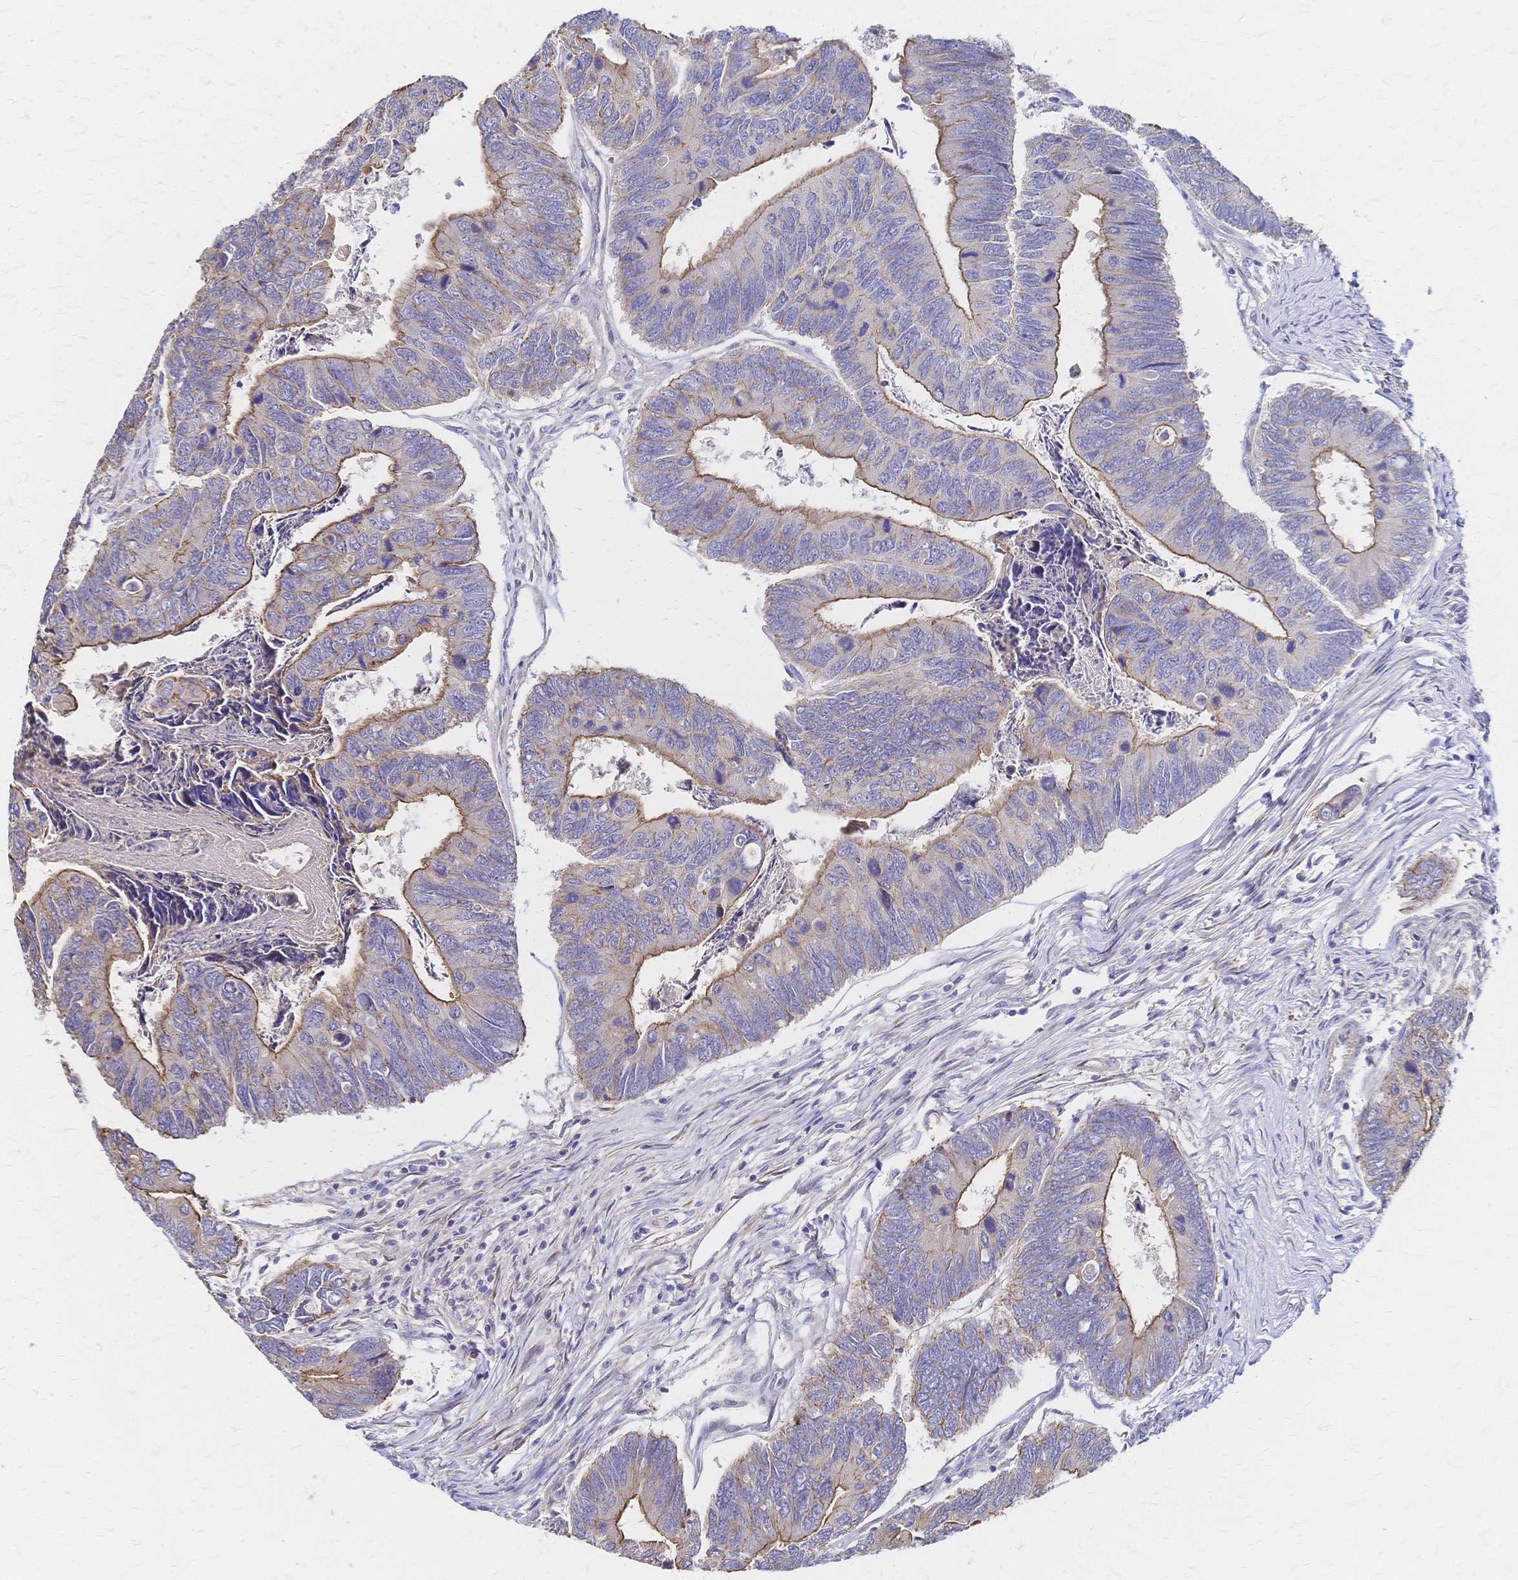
{"staining": {"intensity": "moderate", "quantity": "25%-75%", "location": "cytoplasmic/membranous"}, "tissue": "colorectal cancer", "cell_type": "Tumor cells", "image_type": "cancer", "snomed": [{"axis": "morphology", "description": "Adenocarcinoma, NOS"}, {"axis": "topography", "description": "Colon"}], "caption": "Immunohistochemical staining of human colorectal cancer (adenocarcinoma) shows medium levels of moderate cytoplasmic/membranous protein expression in approximately 25%-75% of tumor cells. The staining was performed using DAB (3,3'-diaminobenzidine) to visualize the protein expression in brown, while the nuclei were stained in blue with hematoxylin (Magnification: 20x).", "gene": "SLC5A1", "patient": {"sex": "female", "age": 67}}